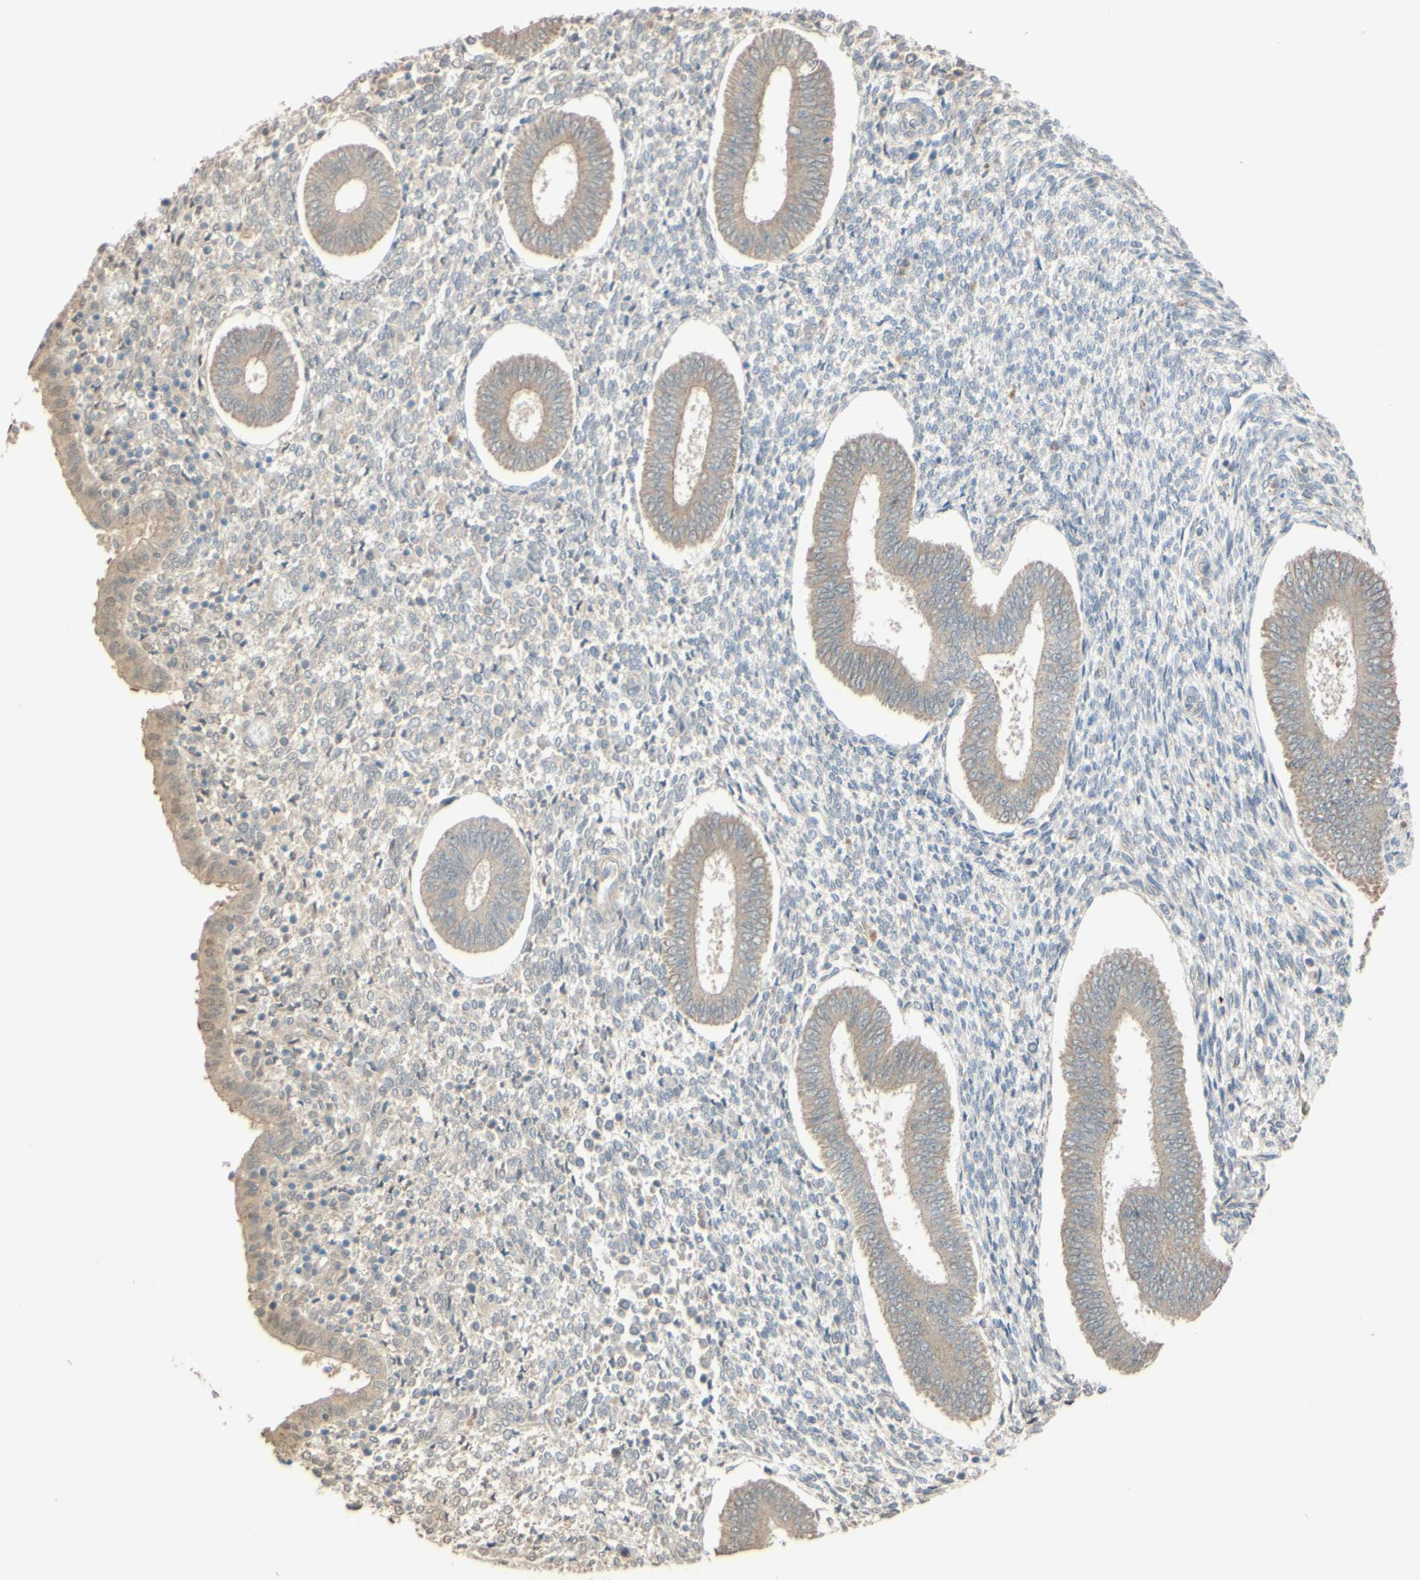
{"staining": {"intensity": "negative", "quantity": "none", "location": "none"}, "tissue": "endometrium", "cell_type": "Cells in endometrial stroma", "image_type": "normal", "snomed": [{"axis": "morphology", "description": "Normal tissue, NOS"}, {"axis": "topography", "description": "Endometrium"}], "caption": "A micrograph of endometrium stained for a protein displays no brown staining in cells in endometrial stroma.", "gene": "SMIM19", "patient": {"sex": "female", "age": 35}}